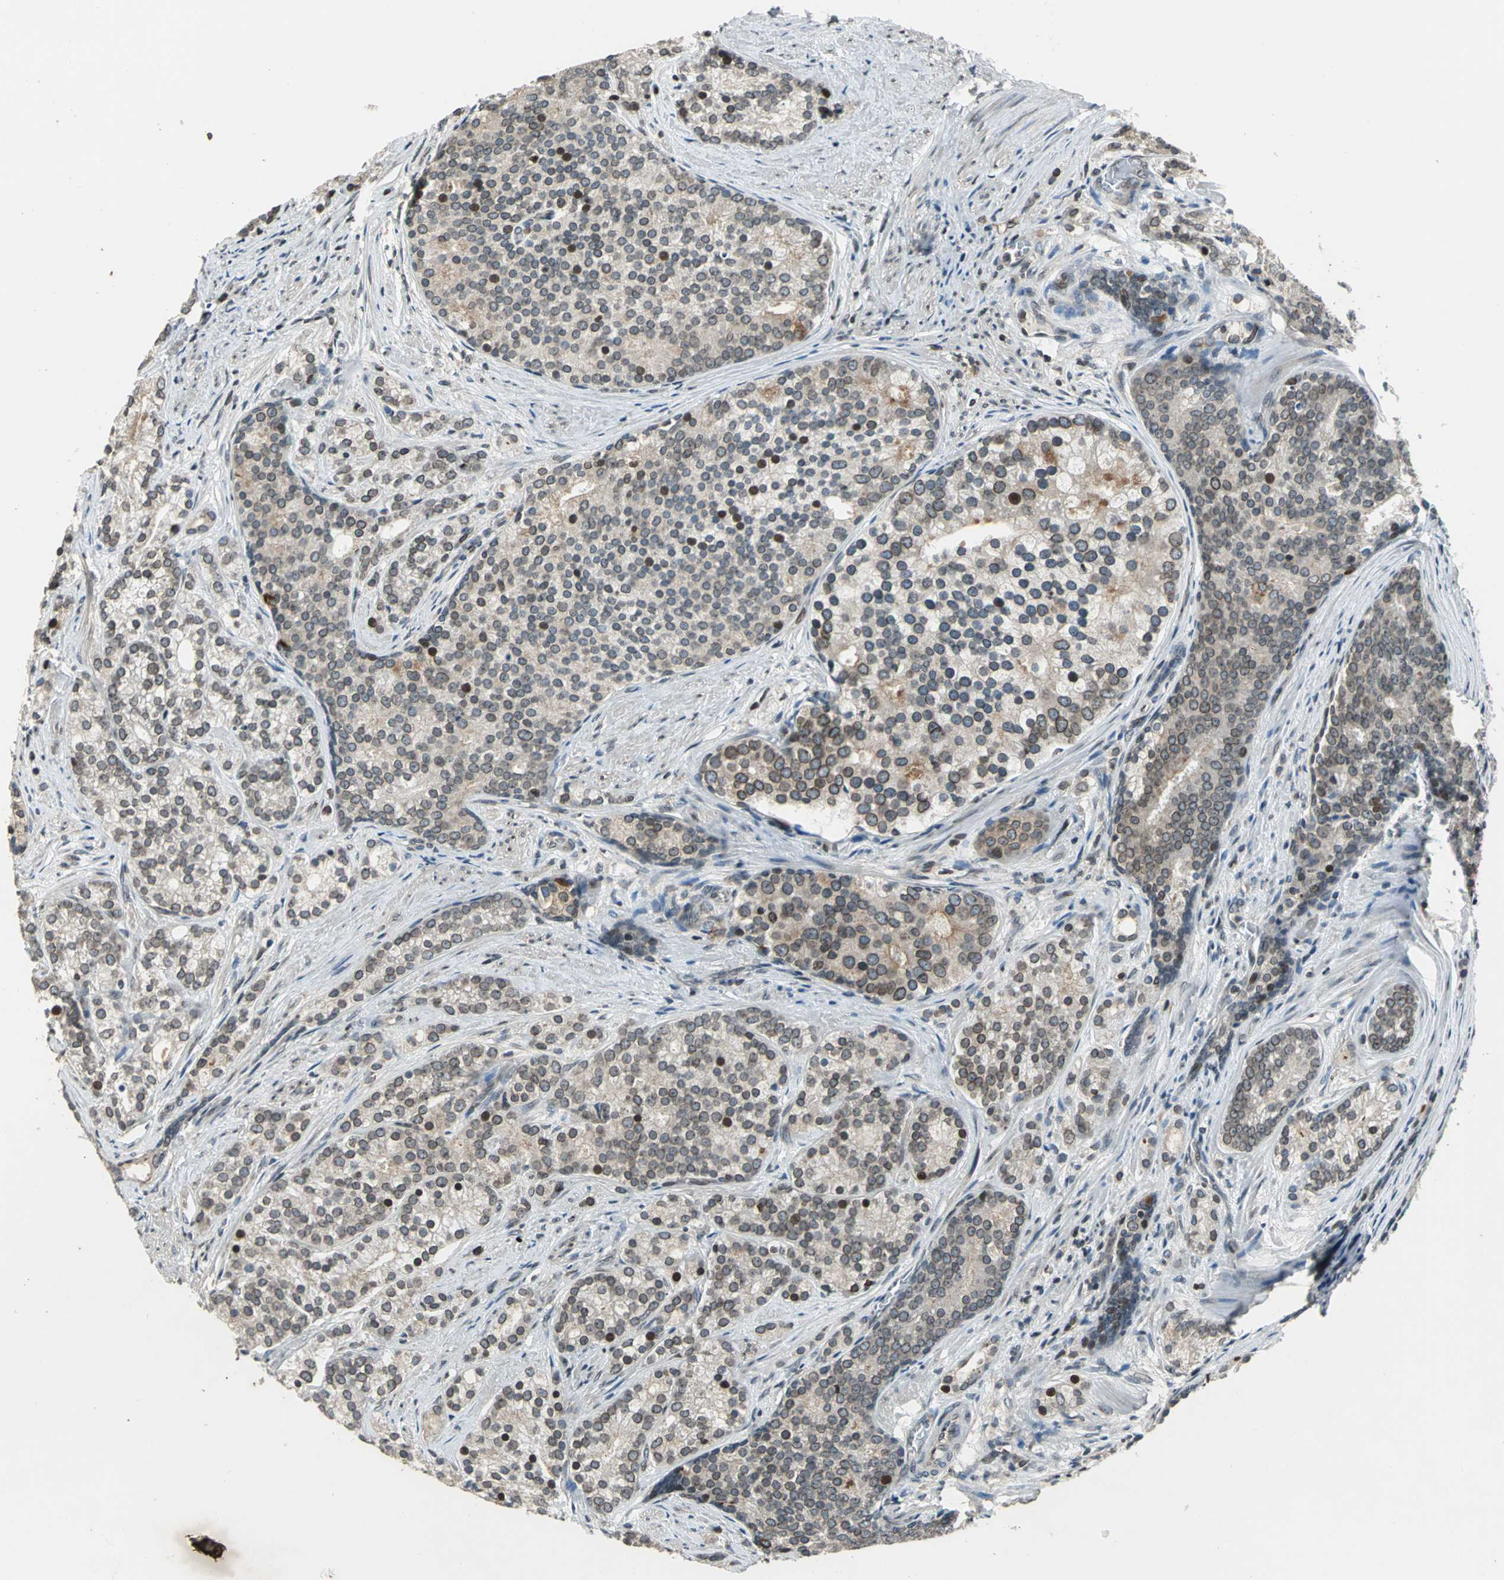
{"staining": {"intensity": "moderate", "quantity": "25%-75%", "location": "cytoplasmic/membranous,nuclear"}, "tissue": "prostate cancer", "cell_type": "Tumor cells", "image_type": "cancer", "snomed": [{"axis": "morphology", "description": "Adenocarcinoma, Low grade"}, {"axis": "topography", "description": "Prostate"}], "caption": "Immunohistochemical staining of prostate cancer (adenocarcinoma (low-grade)) demonstrates moderate cytoplasmic/membranous and nuclear protein positivity in about 25%-75% of tumor cells.", "gene": "BRIP1", "patient": {"sex": "male", "age": 71}}